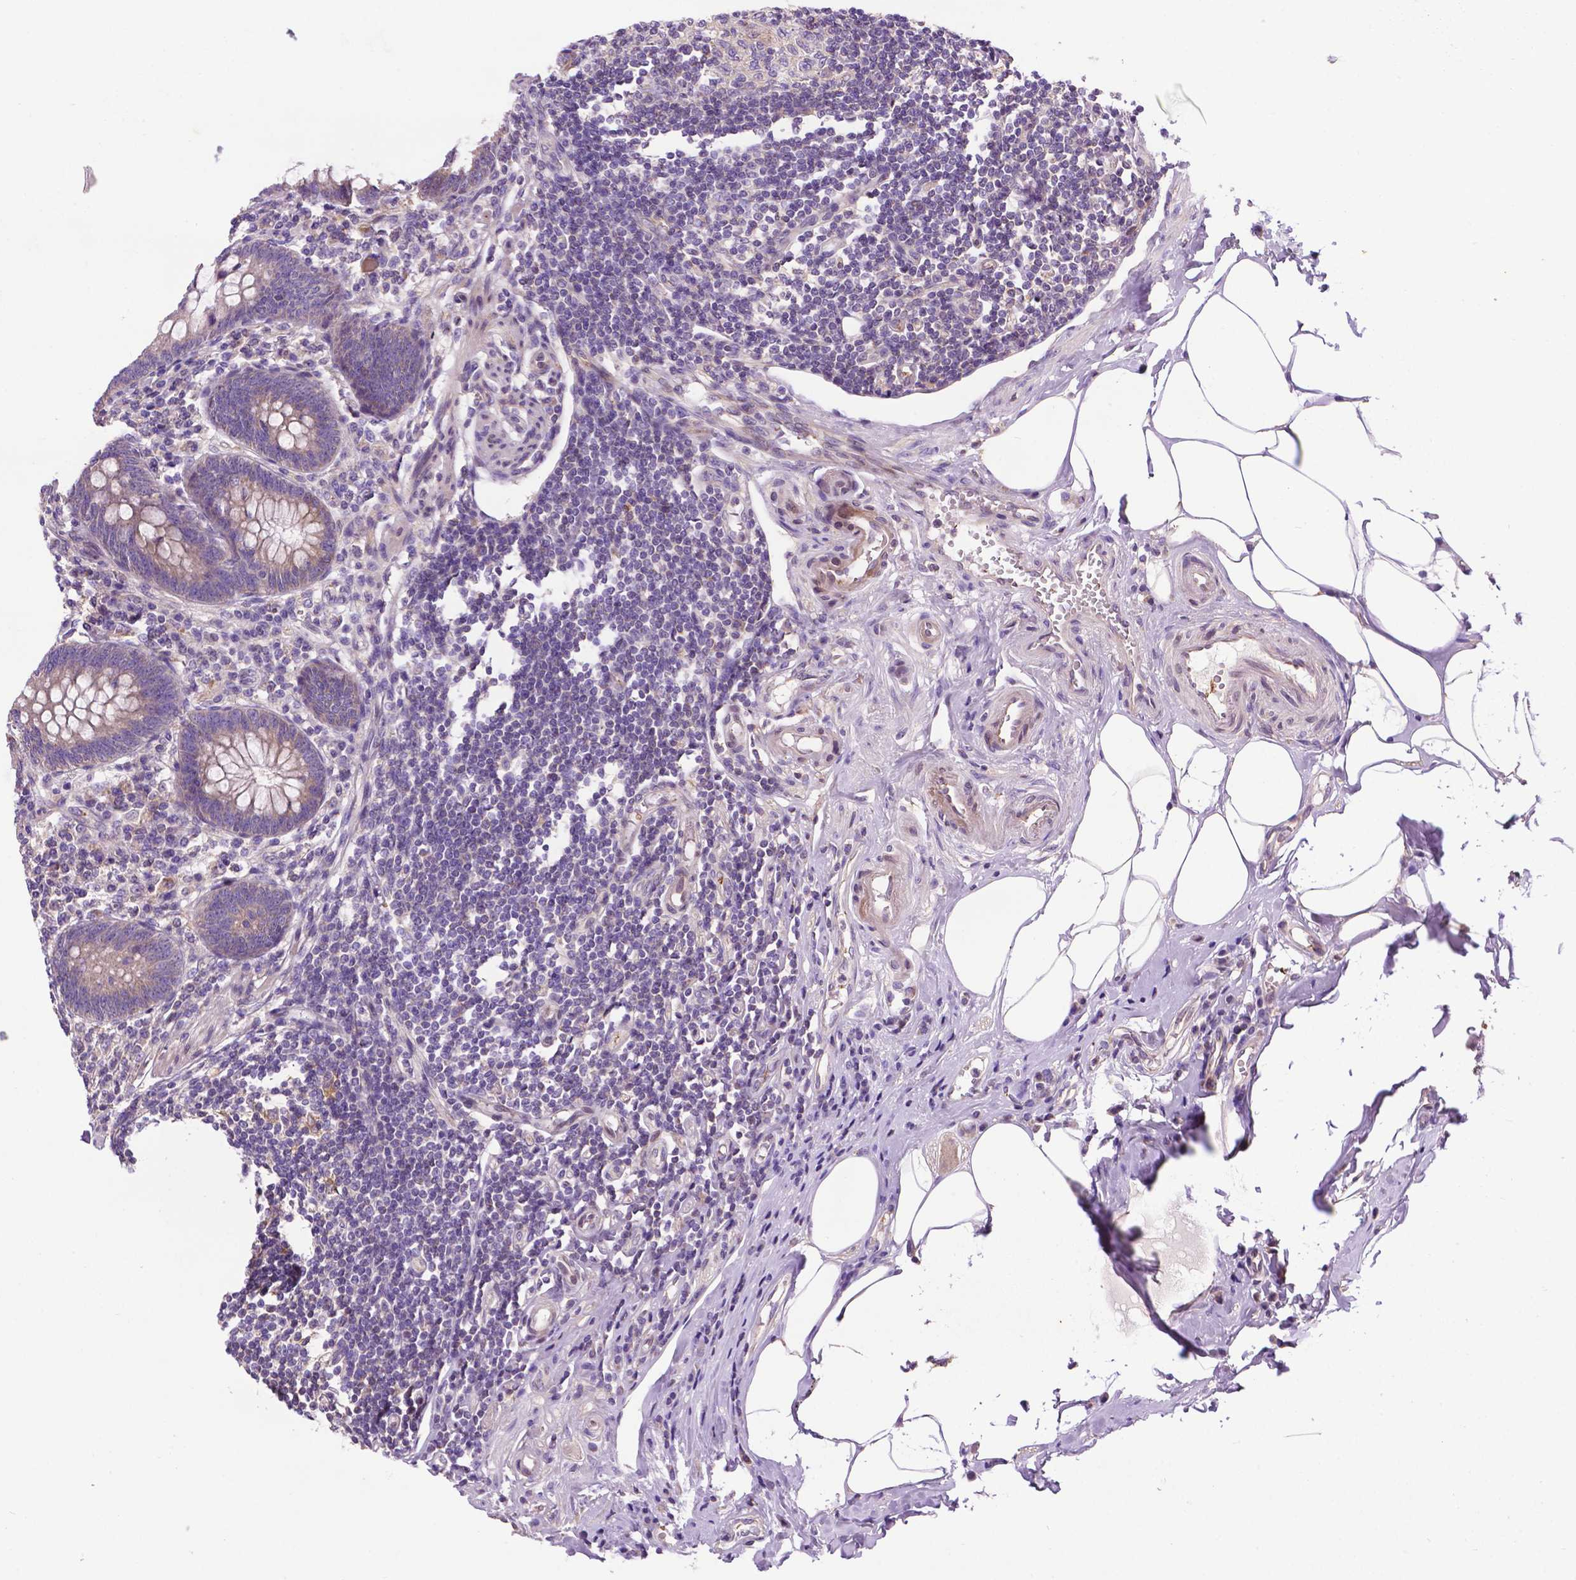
{"staining": {"intensity": "moderate", "quantity": "25%-75%", "location": "cytoplasmic/membranous"}, "tissue": "appendix", "cell_type": "Glandular cells", "image_type": "normal", "snomed": [{"axis": "morphology", "description": "Normal tissue, NOS"}, {"axis": "topography", "description": "Appendix"}], "caption": "Moderate cytoplasmic/membranous positivity for a protein is appreciated in about 25%-75% of glandular cells of benign appendix using immunohistochemistry (IHC).", "gene": "SPNS2", "patient": {"sex": "female", "age": 57}}